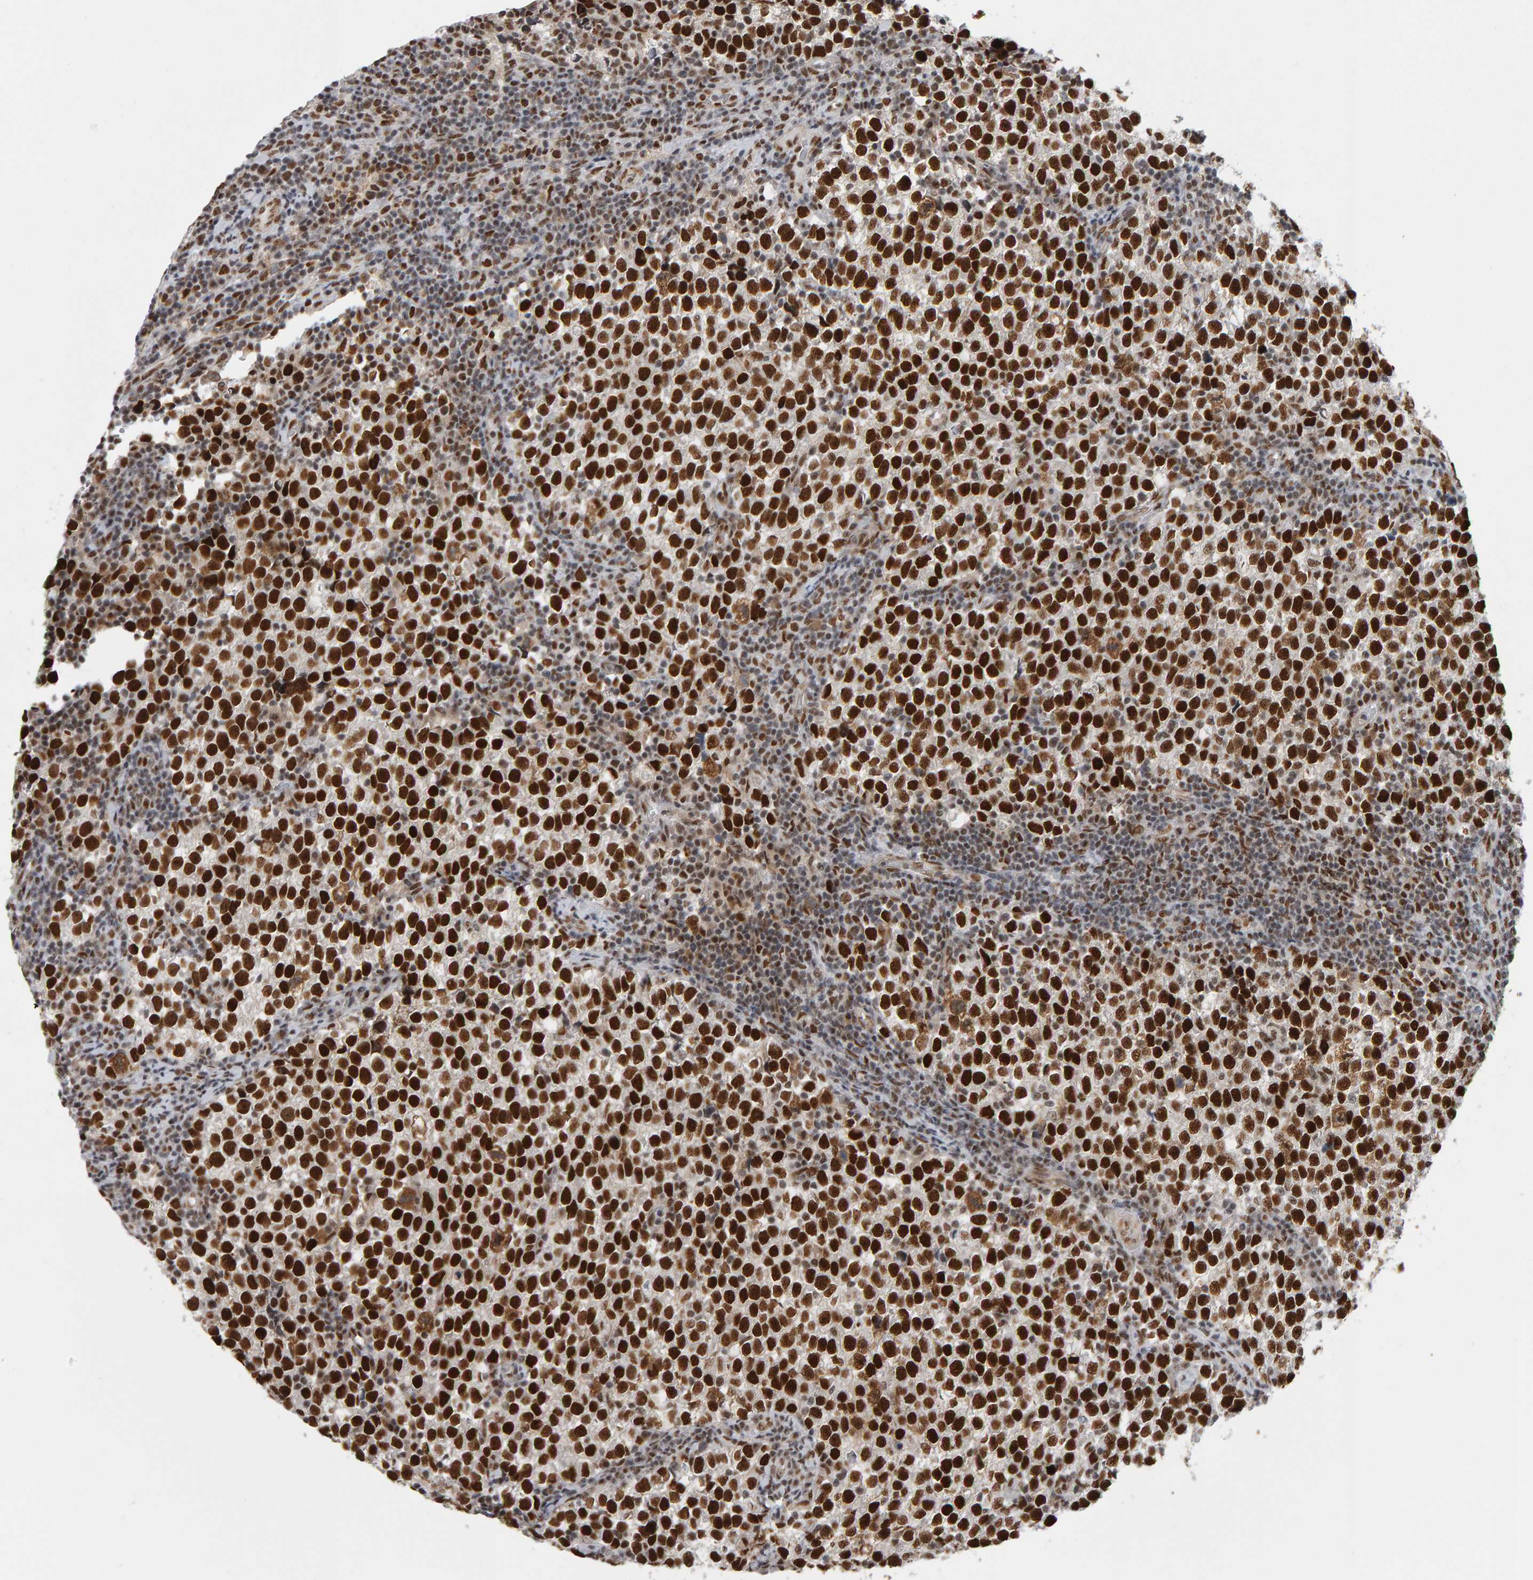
{"staining": {"intensity": "strong", "quantity": ">75%", "location": "nuclear"}, "tissue": "testis cancer", "cell_type": "Tumor cells", "image_type": "cancer", "snomed": [{"axis": "morphology", "description": "Normal tissue, NOS"}, {"axis": "morphology", "description": "Seminoma, NOS"}, {"axis": "topography", "description": "Testis"}], "caption": "Protein staining of testis seminoma tissue demonstrates strong nuclear staining in about >75% of tumor cells. The staining is performed using DAB (3,3'-diaminobenzidine) brown chromogen to label protein expression. The nuclei are counter-stained blue using hematoxylin.", "gene": "ATF7IP", "patient": {"sex": "male", "age": 43}}